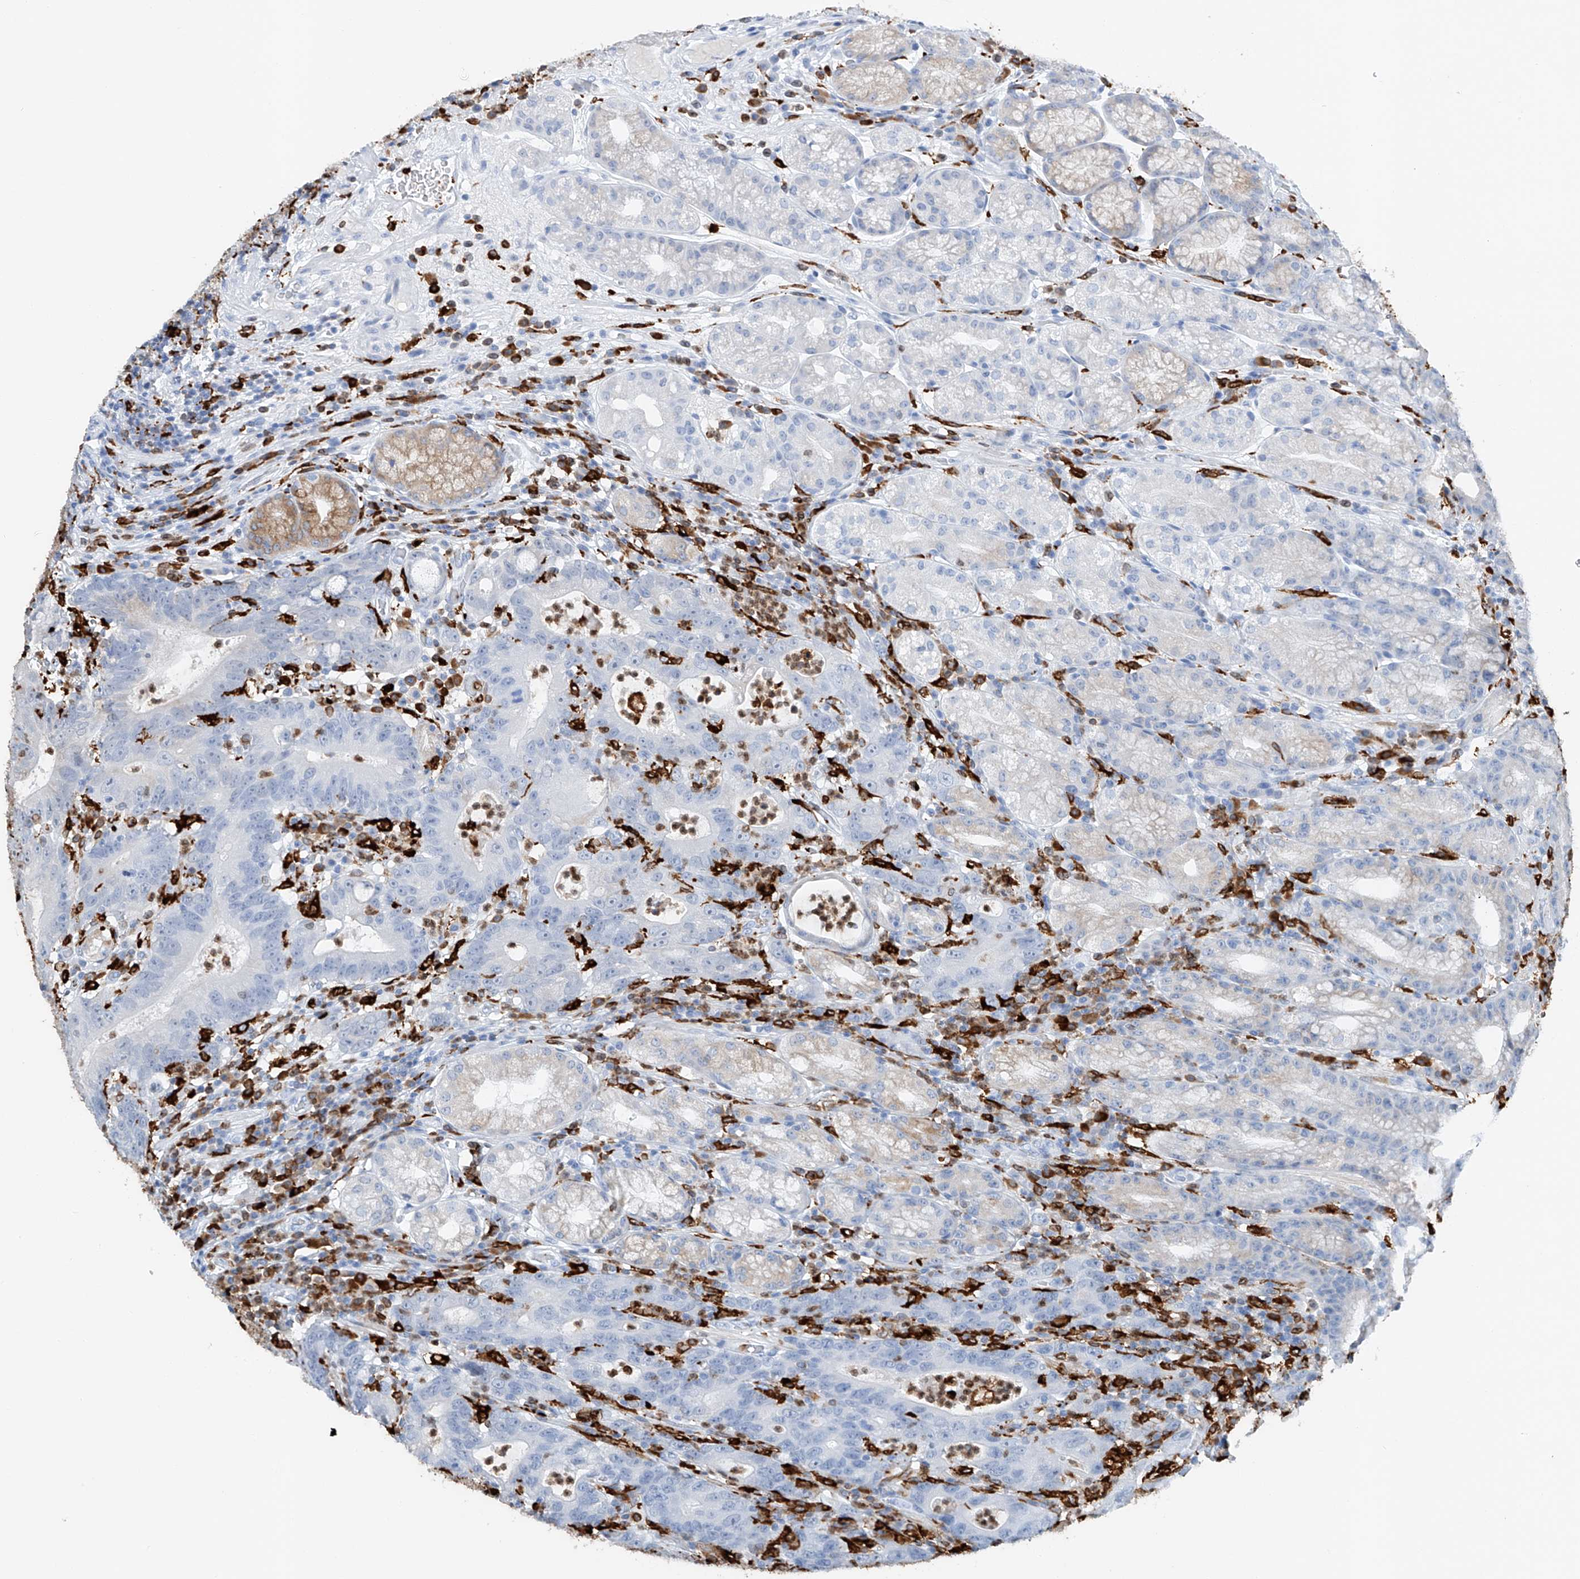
{"staining": {"intensity": "weak", "quantity": "<25%", "location": "cytoplasmic/membranous"}, "tissue": "stomach", "cell_type": "Glandular cells", "image_type": "normal", "snomed": [{"axis": "morphology", "description": "Normal tissue, NOS"}, {"axis": "topography", "description": "Stomach"}], "caption": "Immunohistochemistry (IHC) photomicrograph of normal stomach stained for a protein (brown), which shows no positivity in glandular cells. Nuclei are stained in blue.", "gene": "TBXAS1", "patient": {"sex": "male", "age": 57}}